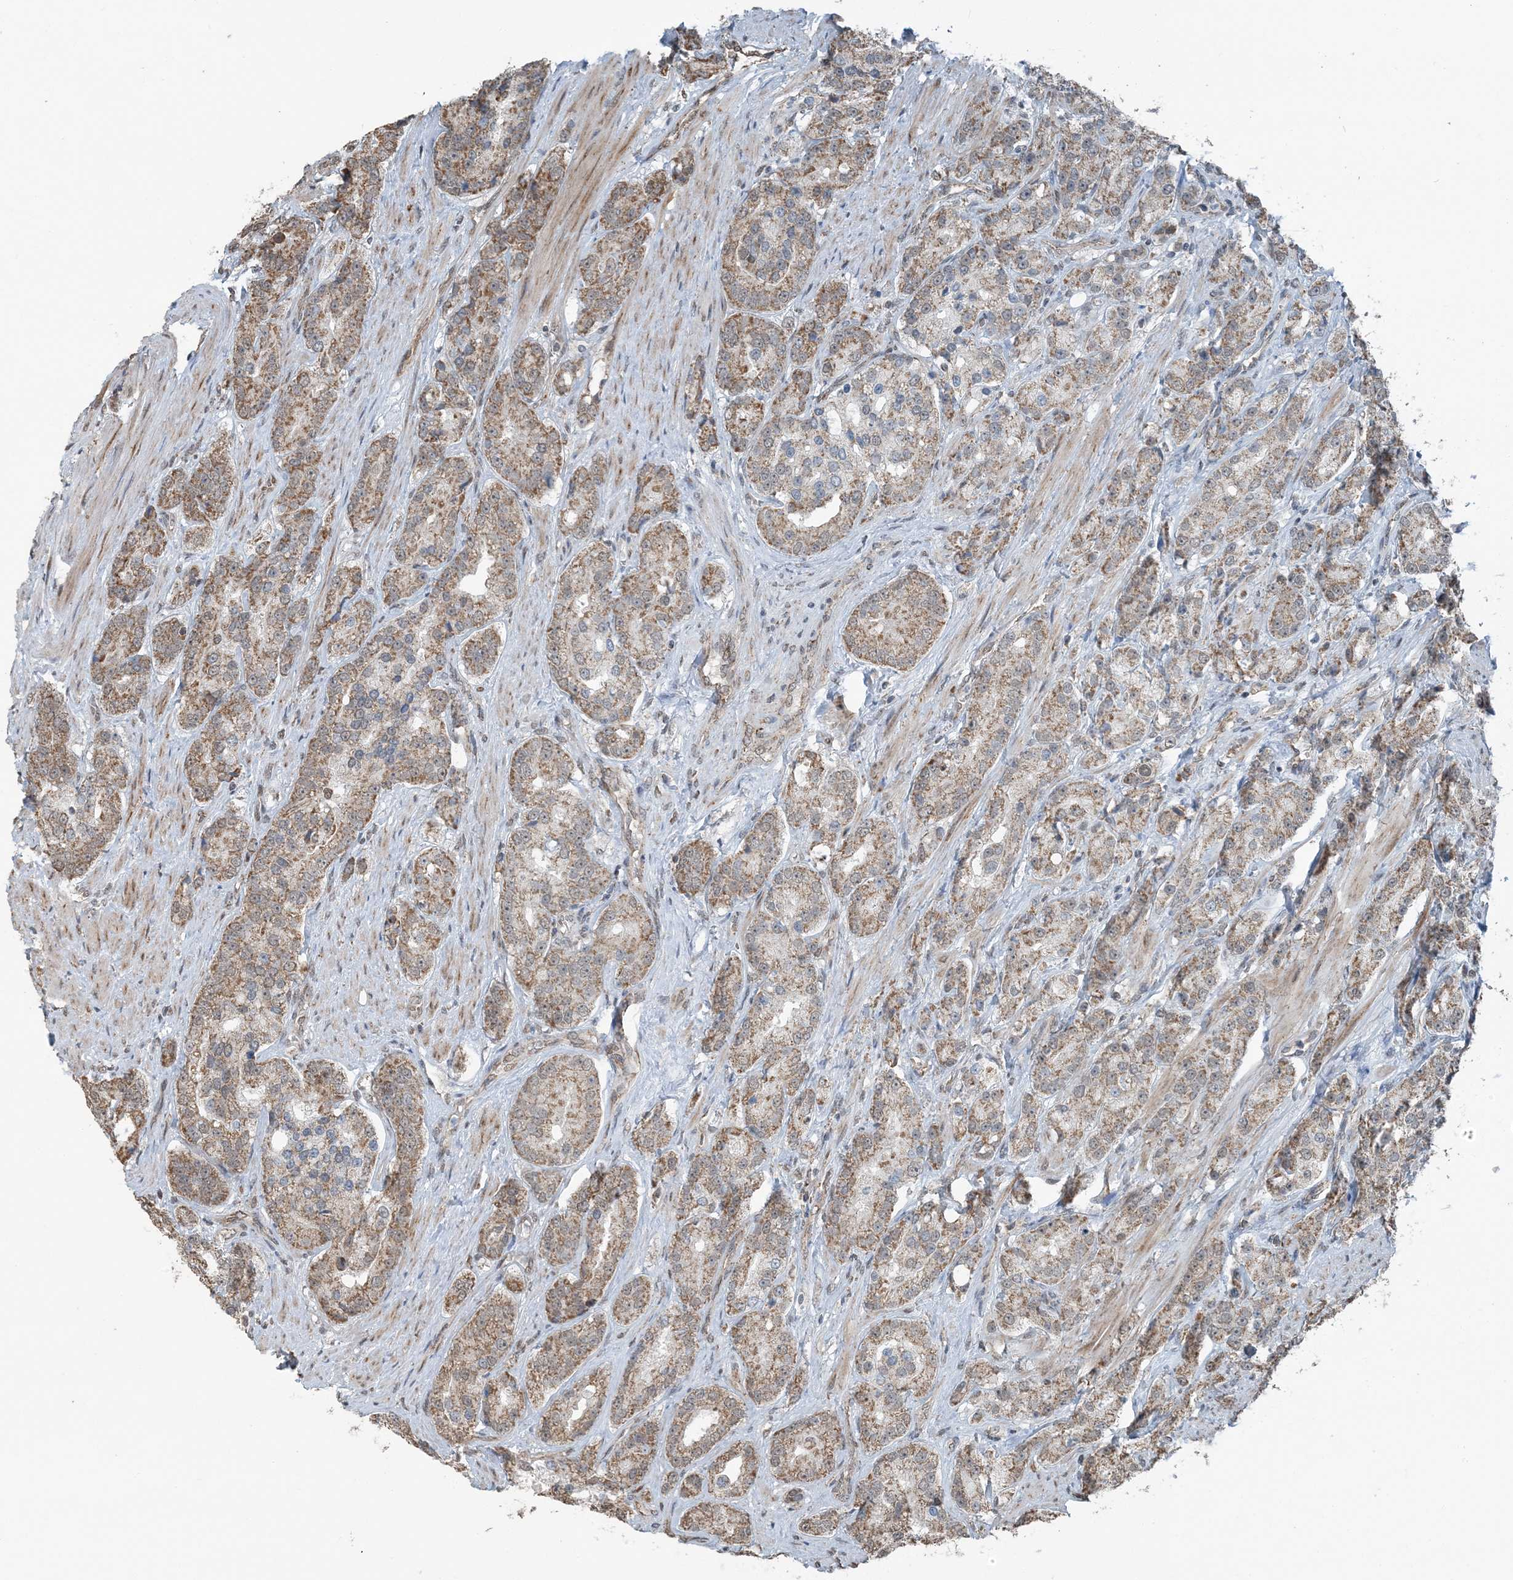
{"staining": {"intensity": "moderate", "quantity": ">75%", "location": "cytoplasmic/membranous"}, "tissue": "prostate cancer", "cell_type": "Tumor cells", "image_type": "cancer", "snomed": [{"axis": "morphology", "description": "Adenocarcinoma, High grade"}, {"axis": "topography", "description": "Prostate"}], "caption": "IHC image of neoplastic tissue: human prostate cancer stained using immunohistochemistry (IHC) demonstrates medium levels of moderate protein expression localized specifically in the cytoplasmic/membranous of tumor cells, appearing as a cytoplasmic/membranous brown color.", "gene": "PILRB", "patient": {"sex": "male", "age": 60}}